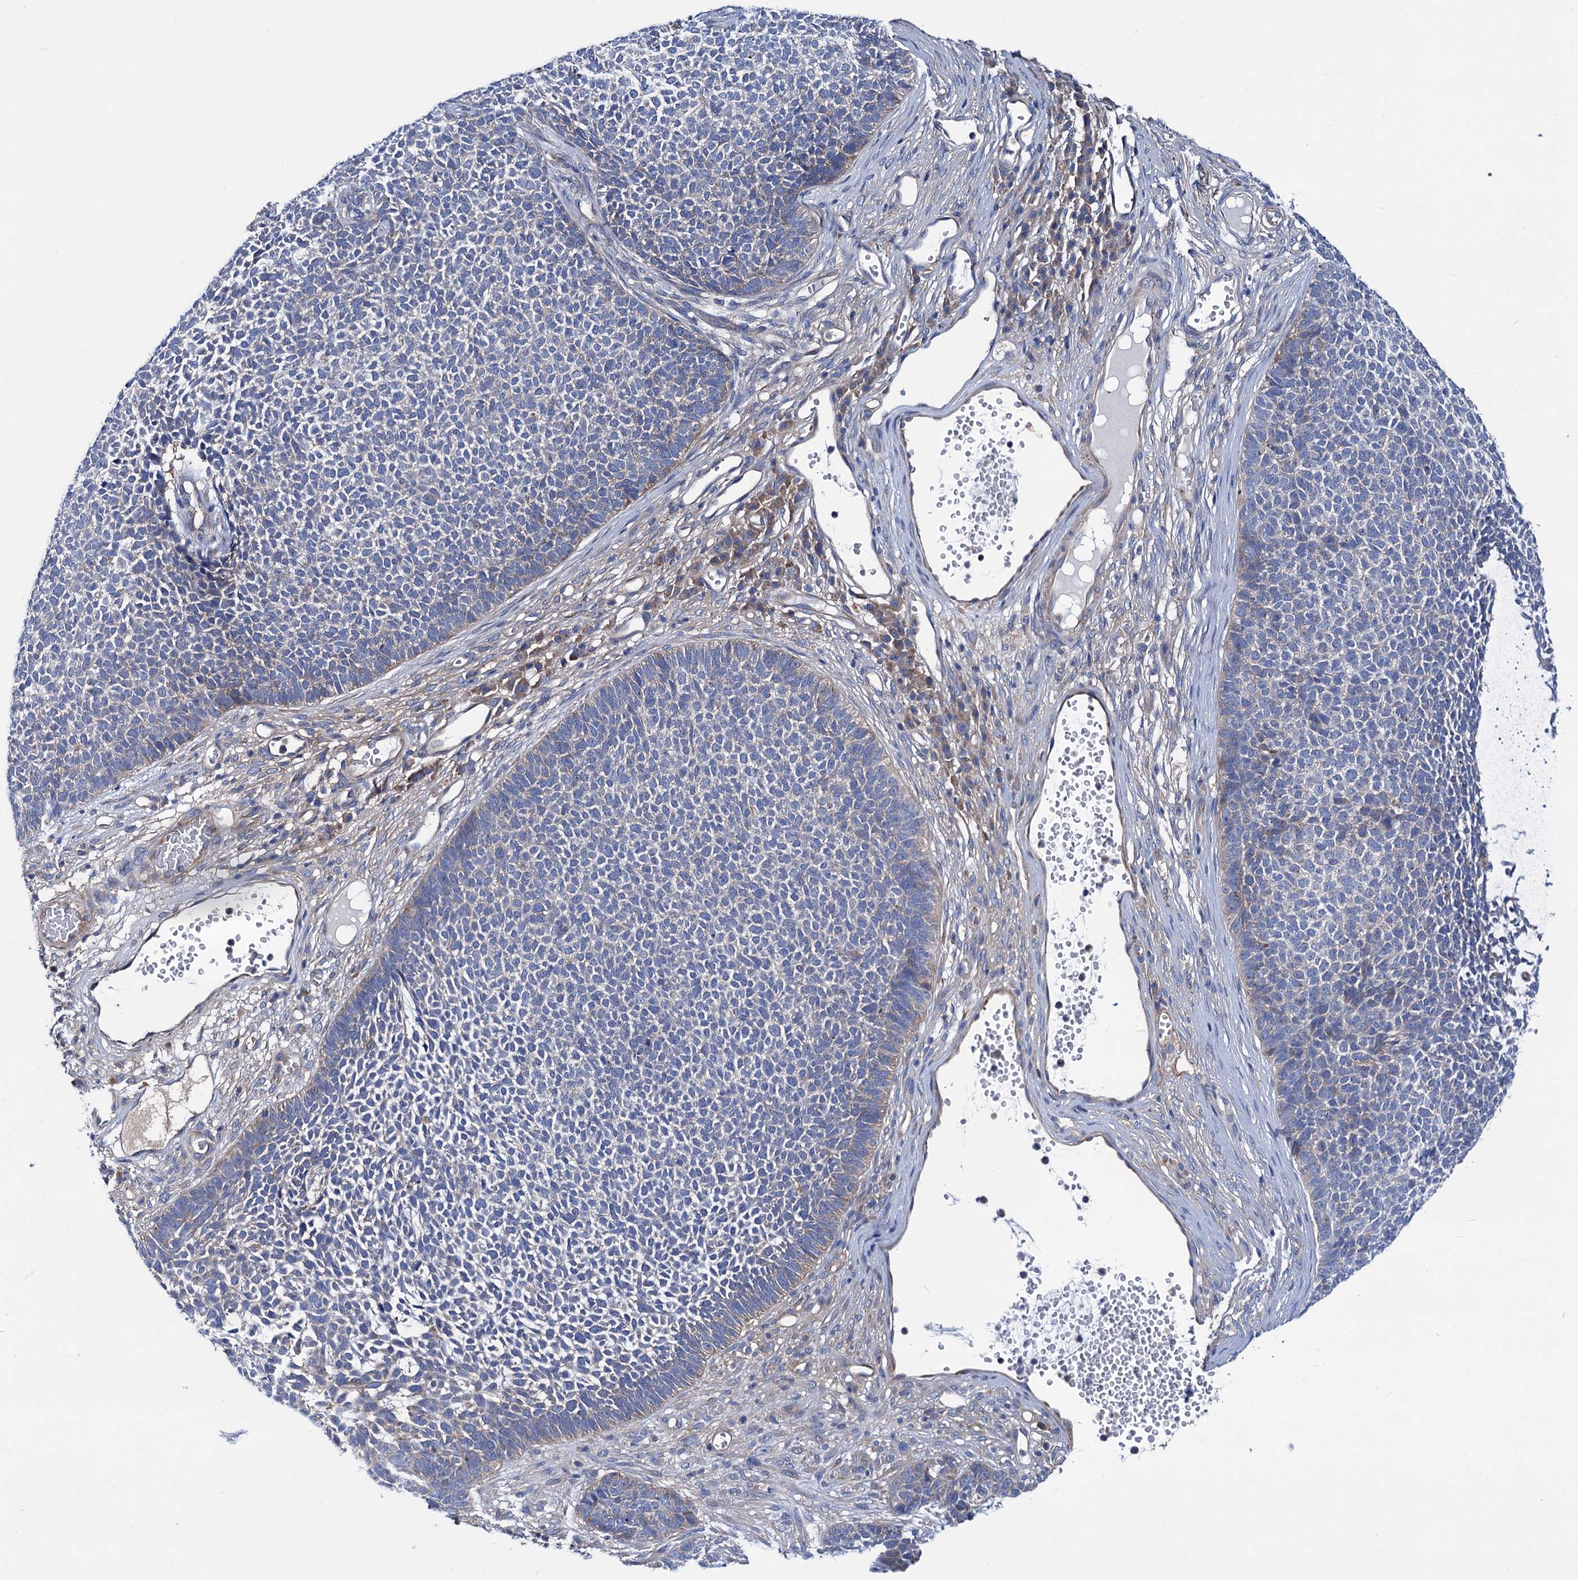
{"staining": {"intensity": "negative", "quantity": "none", "location": "none"}, "tissue": "skin cancer", "cell_type": "Tumor cells", "image_type": "cancer", "snomed": [{"axis": "morphology", "description": "Basal cell carcinoma"}, {"axis": "topography", "description": "Skin"}], "caption": "Immunohistochemical staining of human skin cancer (basal cell carcinoma) displays no significant positivity in tumor cells.", "gene": "TRIM55", "patient": {"sex": "female", "age": 84}}